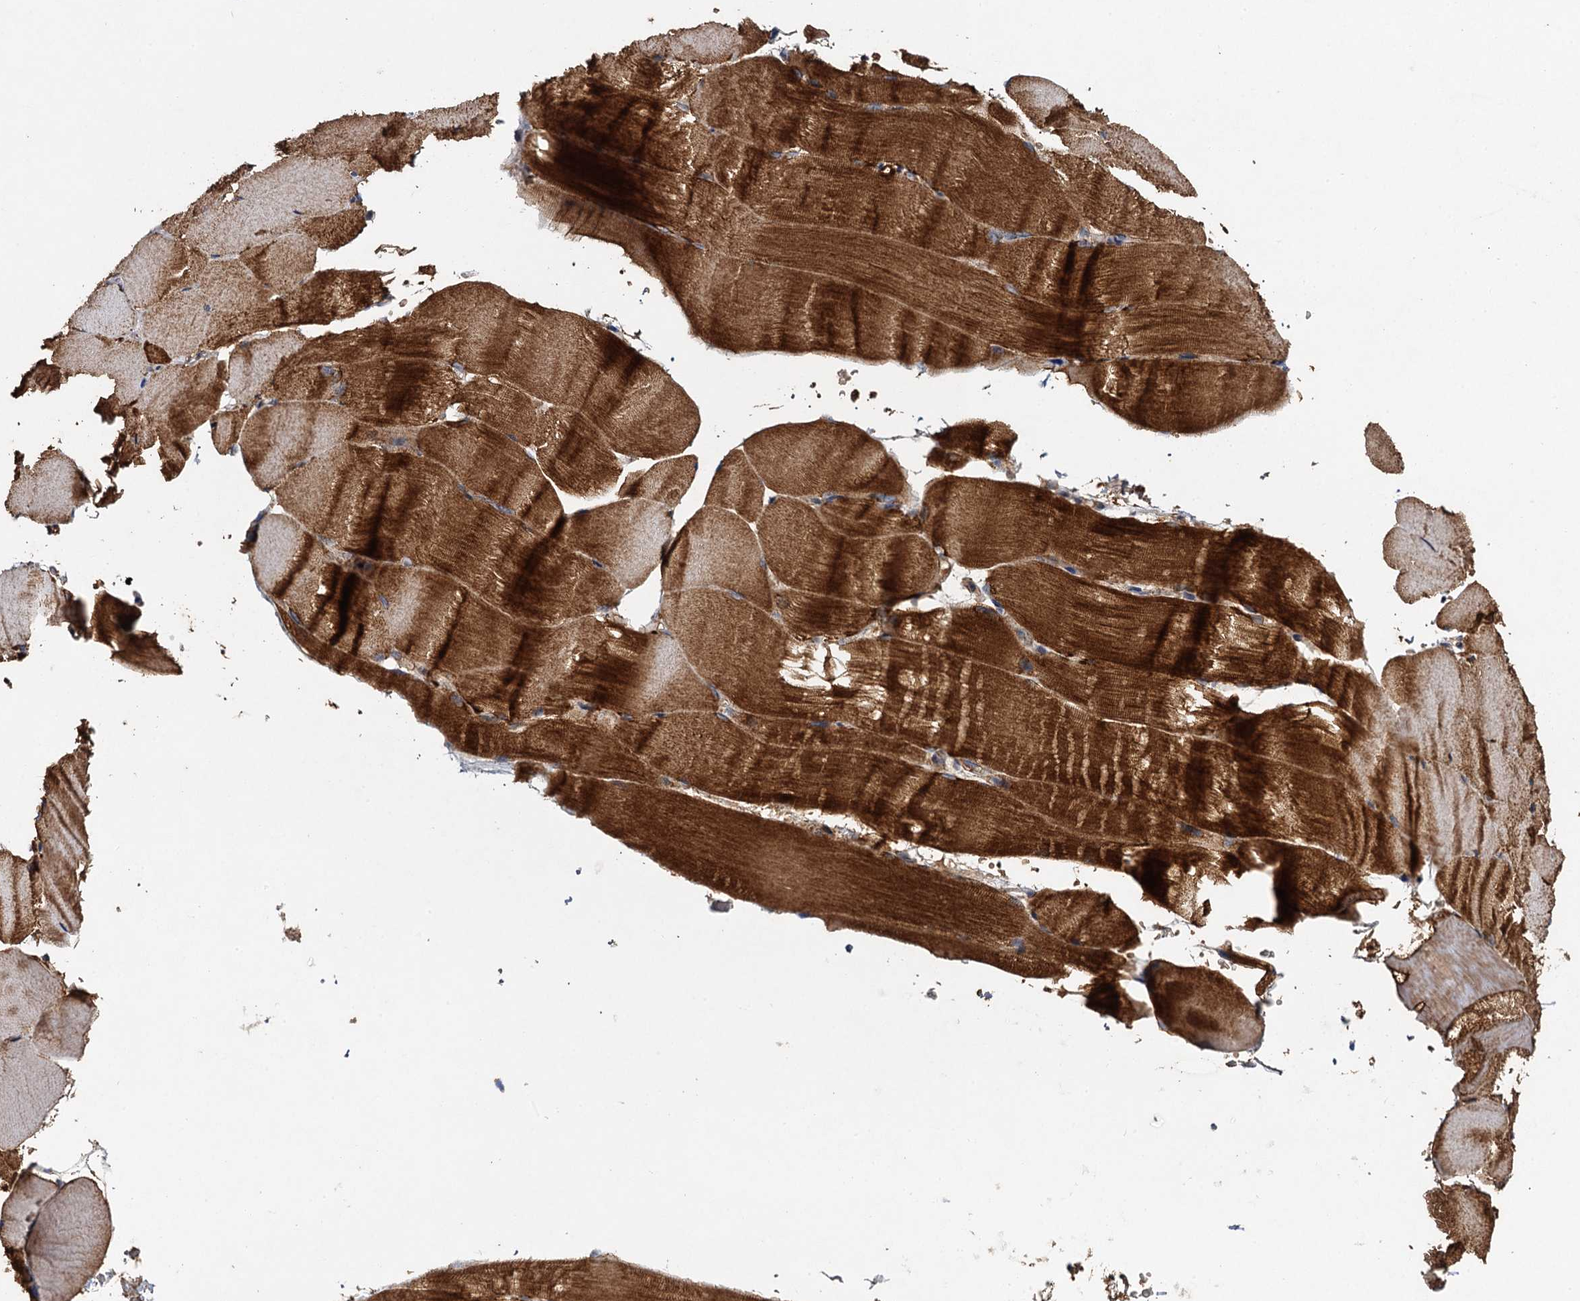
{"staining": {"intensity": "strong", "quantity": ">75%", "location": "cytoplasmic/membranous"}, "tissue": "skeletal muscle", "cell_type": "Myocytes", "image_type": "normal", "snomed": [{"axis": "morphology", "description": "Normal tissue, NOS"}, {"axis": "topography", "description": "Skeletal muscle"}, {"axis": "topography", "description": "Parathyroid gland"}], "caption": "Immunohistochemical staining of unremarkable skeletal muscle displays high levels of strong cytoplasmic/membranous expression in approximately >75% of myocytes.", "gene": "NDUFA13", "patient": {"sex": "female", "age": 37}}